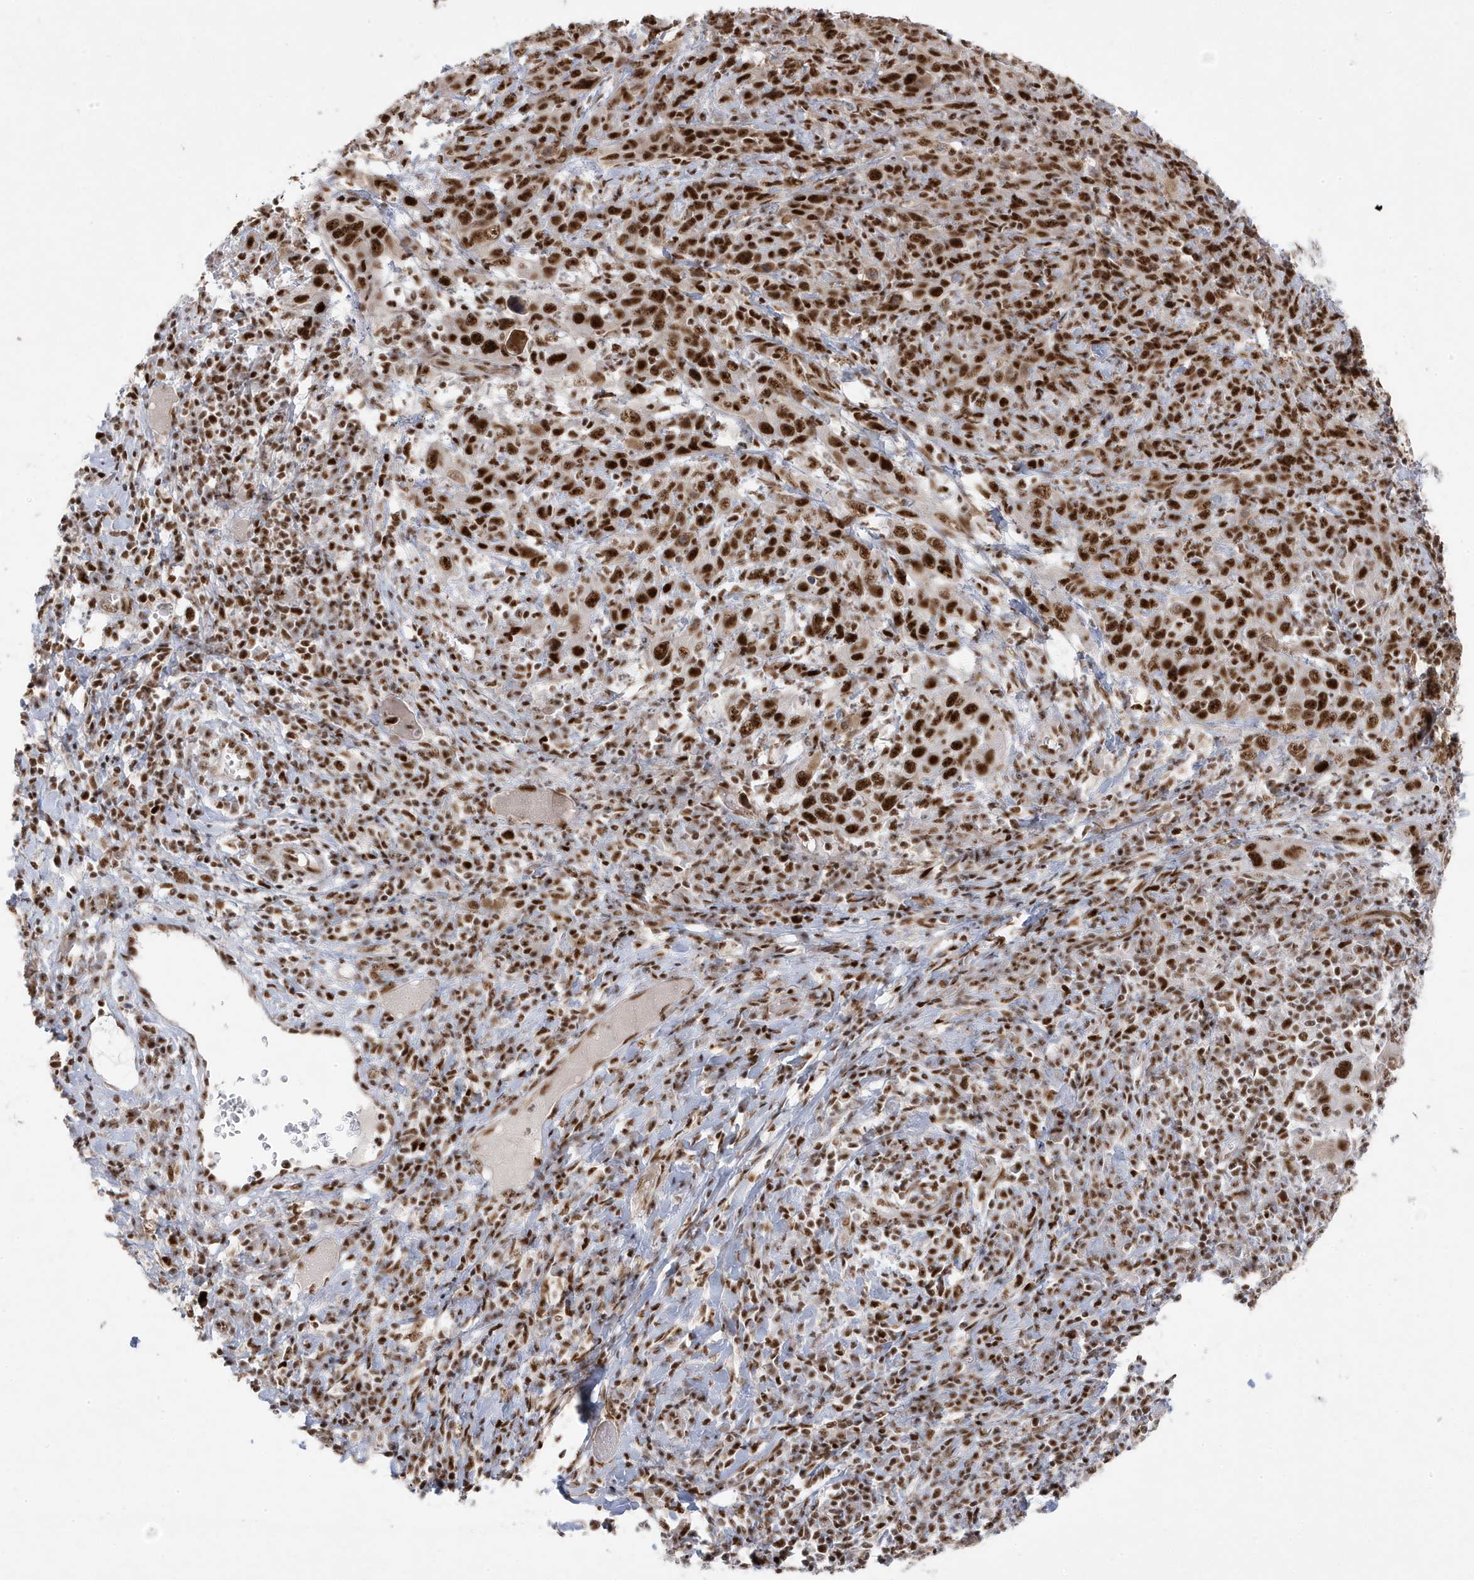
{"staining": {"intensity": "strong", "quantity": ">75%", "location": "nuclear"}, "tissue": "cervical cancer", "cell_type": "Tumor cells", "image_type": "cancer", "snomed": [{"axis": "morphology", "description": "Squamous cell carcinoma, NOS"}, {"axis": "topography", "description": "Cervix"}], "caption": "Cervical cancer tissue displays strong nuclear expression in approximately >75% of tumor cells Ihc stains the protein of interest in brown and the nuclei are stained blue.", "gene": "MTREX", "patient": {"sex": "female", "age": 46}}